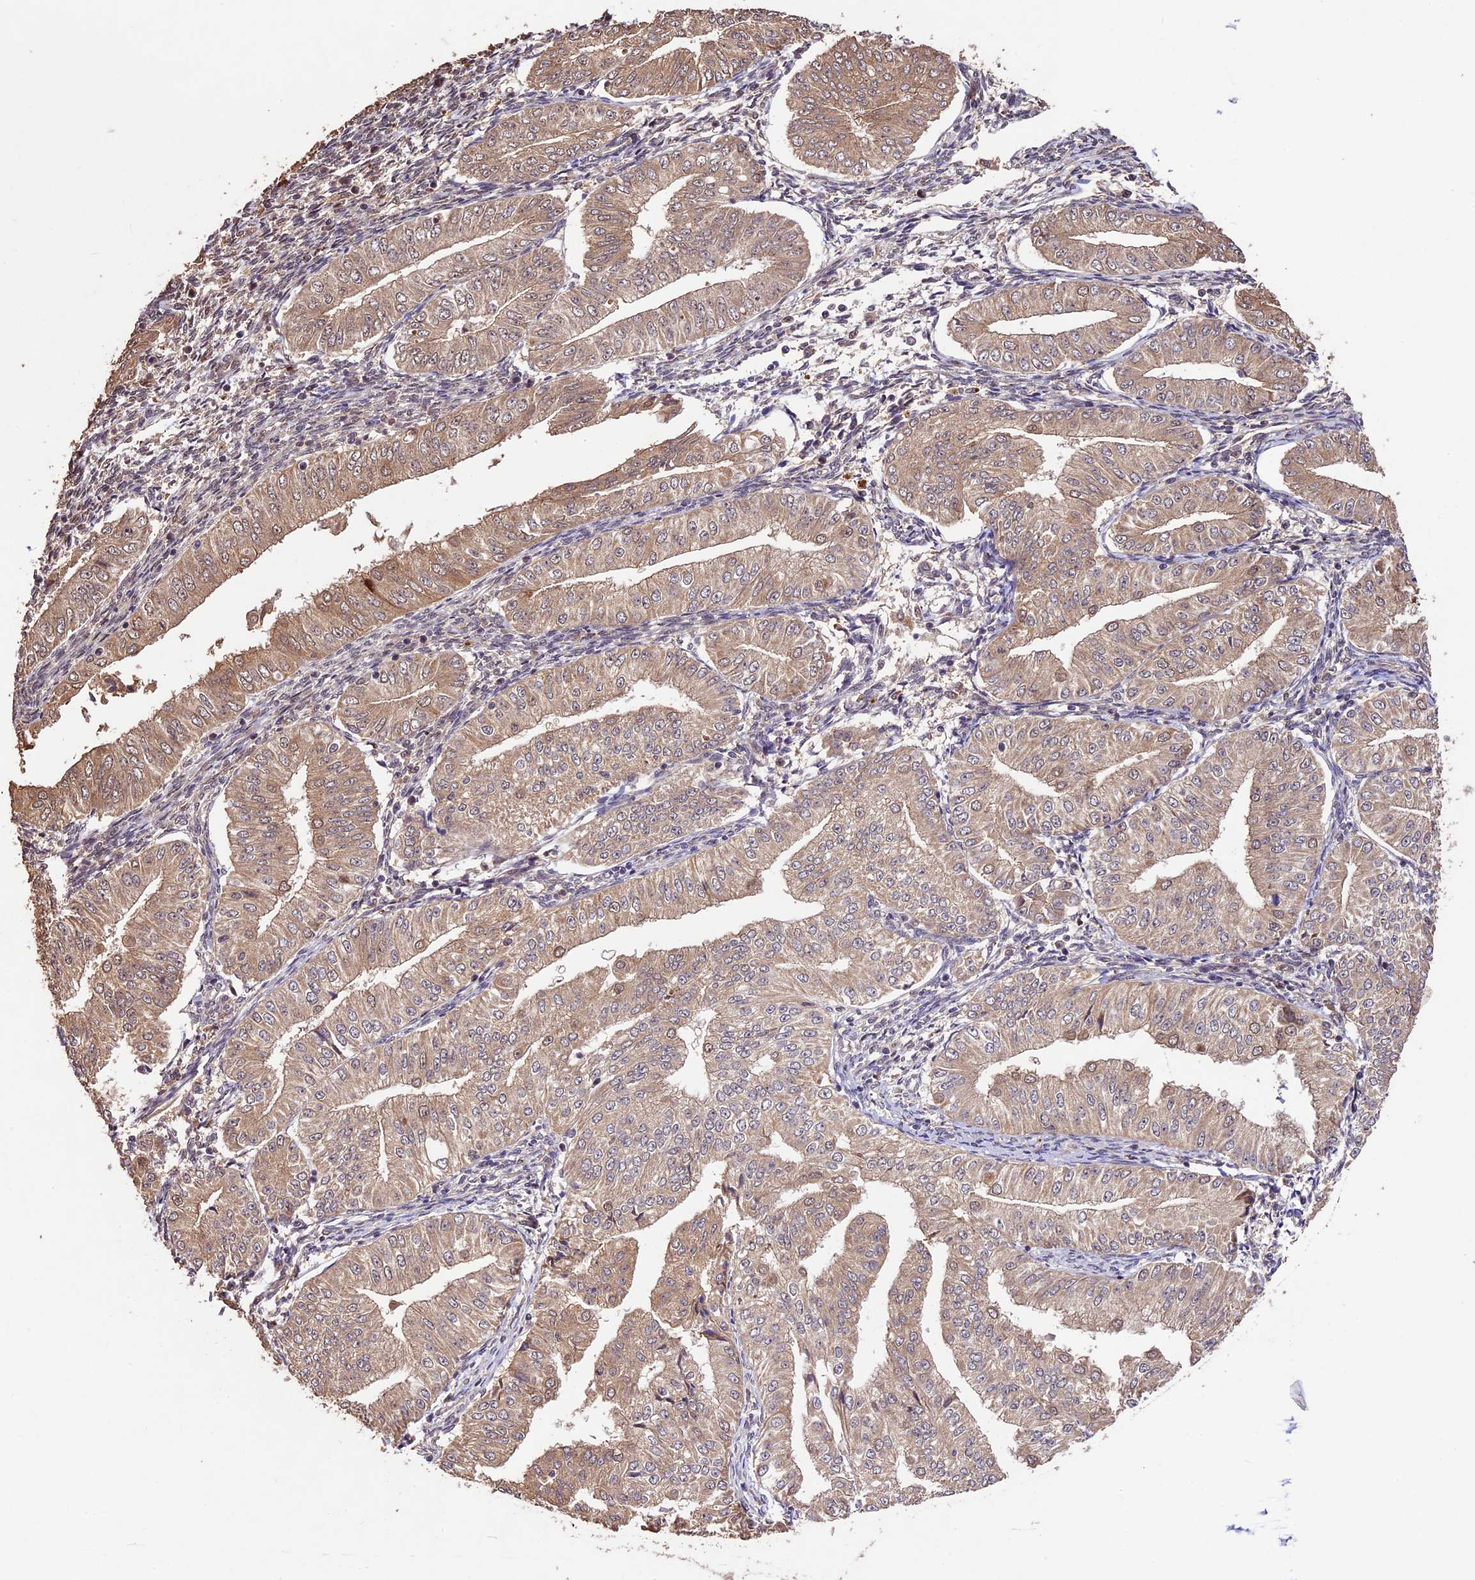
{"staining": {"intensity": "moderate", "quantity": ">75%", "location": "cytoplasmic/membranous"}, "tissue": "endometrial cancer", "cell_type": "Tumor cells", "image_type": "cancer", "snomed": [{"axis": "morphology", "description": "Normal tissue, NOS"}, {"axis": "morphology", "description": "Adenocarcinoma, NOS"}, {"axis": "topography", "description": "Endometrium"}], "caption": "Protein expression by immunohistochemistry (IHC) displays moderate cytoplasmic/membranous positivity in about >75% of tumor cells in endometrial cancer (adenocarcinoma). (DAB IHC with brightfield microscopy, high magnification).", "gene": "CDKN2AIP", "patient": {"sex": "female", "age": 53}}